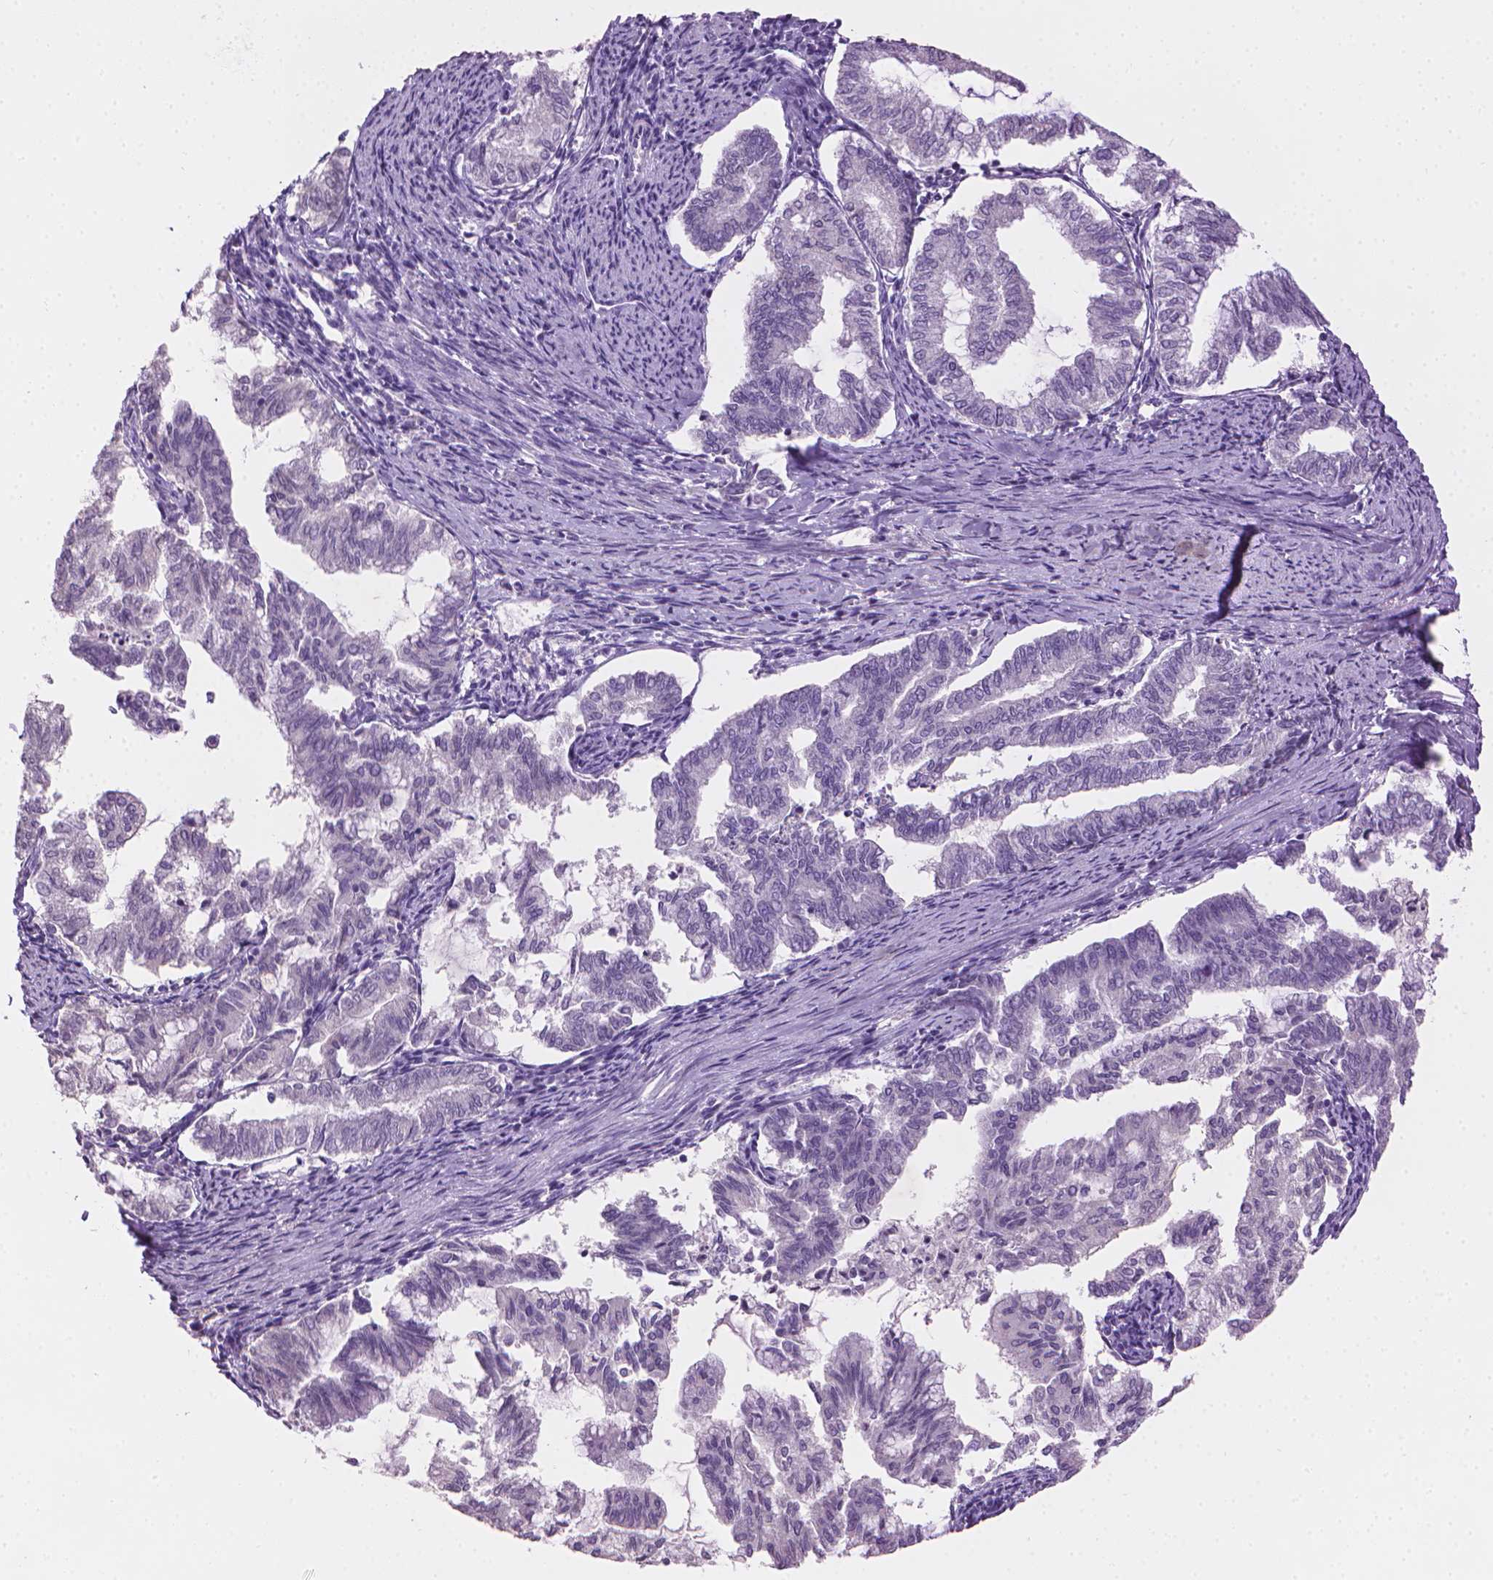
{"staining": {"intensity": "negative", "quantity": "none", "location": "none"}, "tissue": "endometrial cancer", "cell_type": "Tumor cells", "image_type": "cancer", "snomed": [{"axis": "morphology", "description": "Adenocarcinoma, NOS"}, {"axis": "topography", "description": "Endometrium"}], "caption": "This is a micrograph of immunohistochemistry staining of adenocarcinoma (endometrial), which shows no expression in tumor cells.", "gene": "MLANA", "patient": {"sex": "female", "age": 79}}